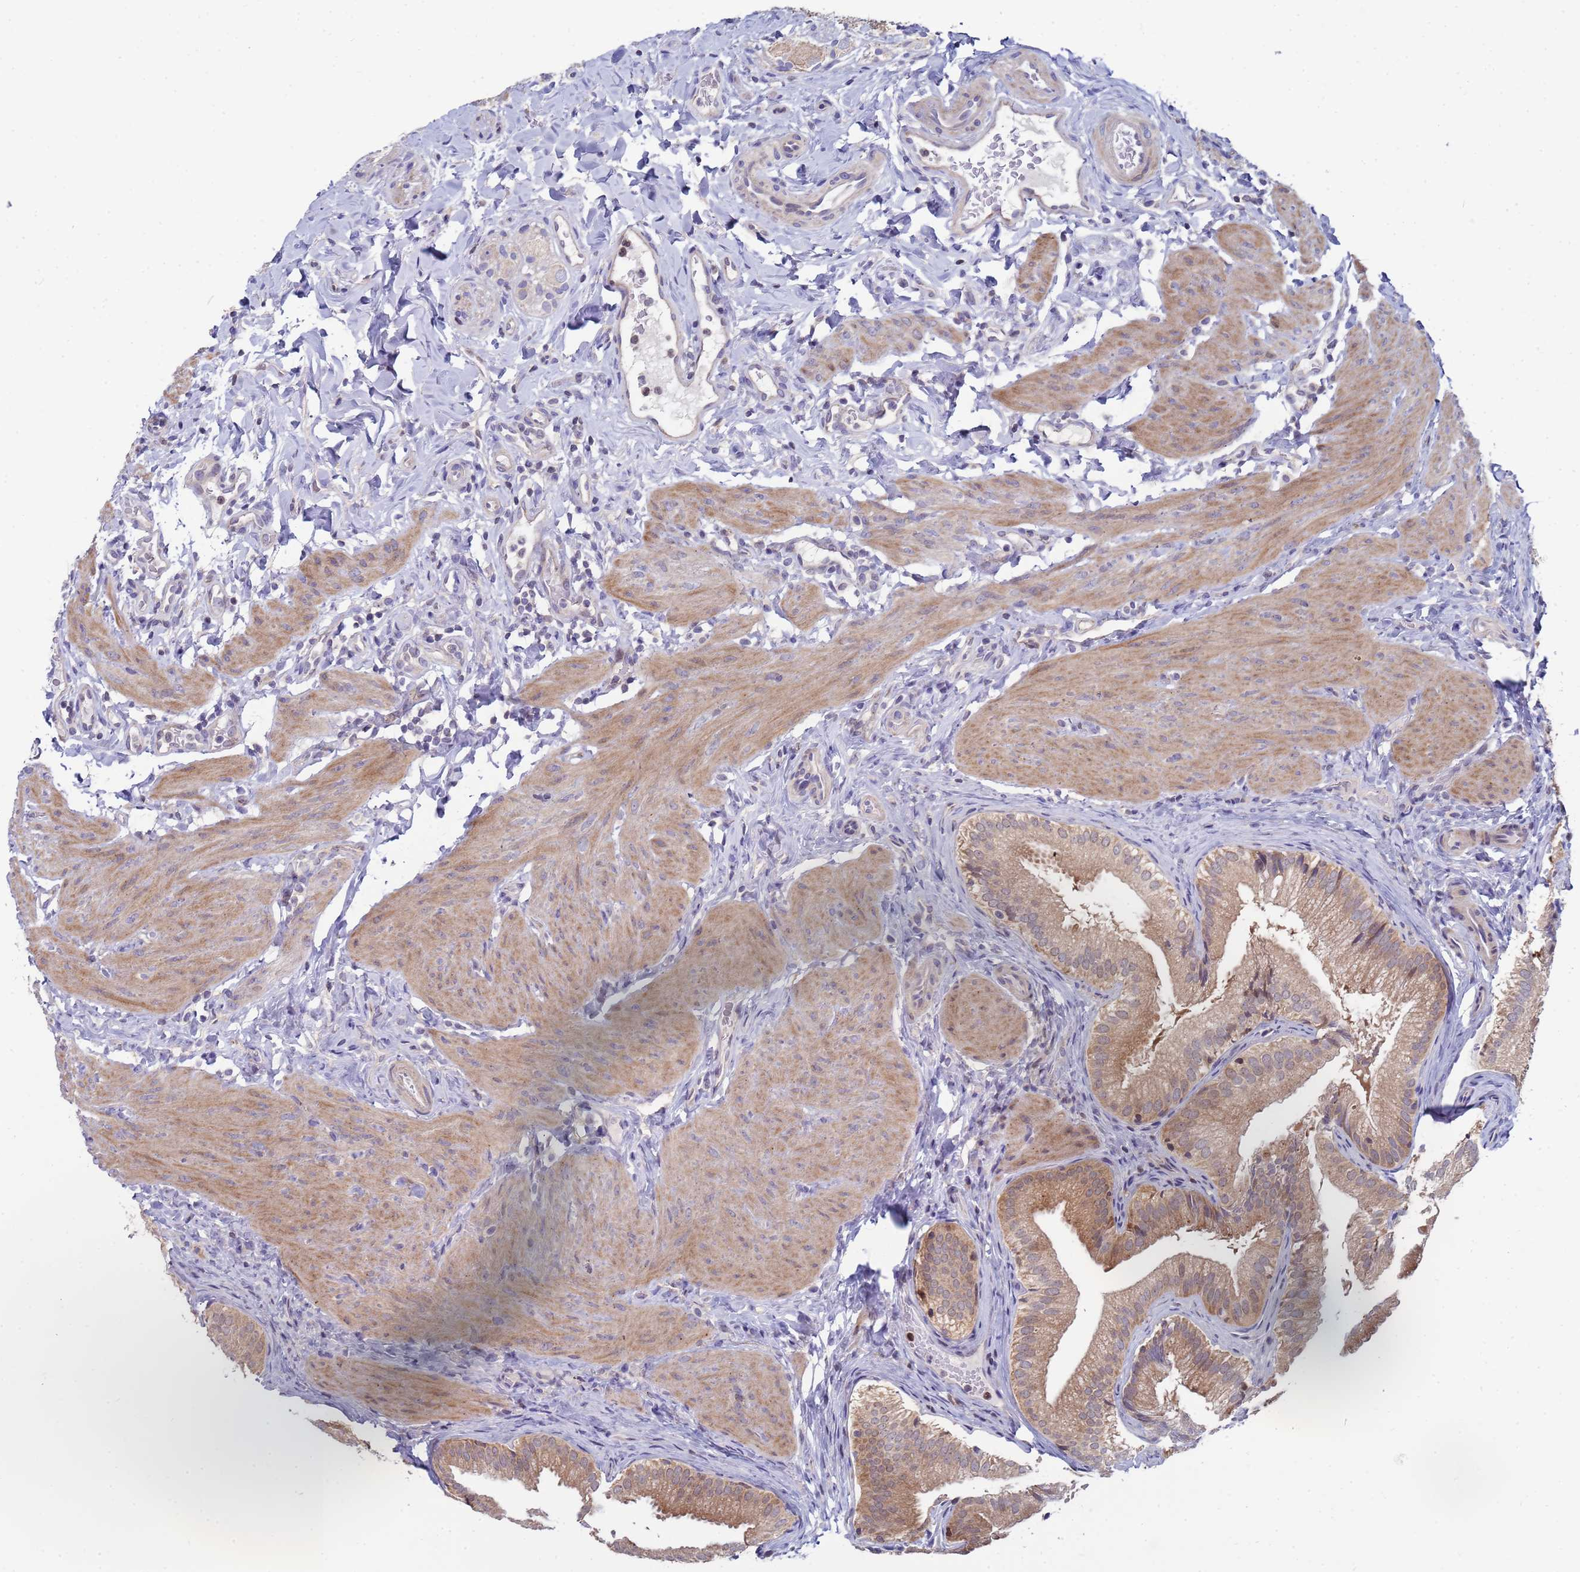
{"staining": {"intensity": "strong", "quantity": "25%-75%", "location": "cytoplasmic/membranous,nuclear"}, "tissue": "gallbladder", "cell_type": "Glandular cells", "image_type": "normal", "snomed": [{"axis": "morphology", "description": "Normal tissue, NOS"}, {"axis": "topography", "description": "Gallbladder"}], "caption": "Approximately 25%-75% of glandular cells in unremarkable human gallbladder show strong cytoplasmic/membranous,nuclear protein staining as visualized by brown immunohistochemical staining.", "gene": "ENOSF1", "patient": {"sex": "female", "age": 30}}